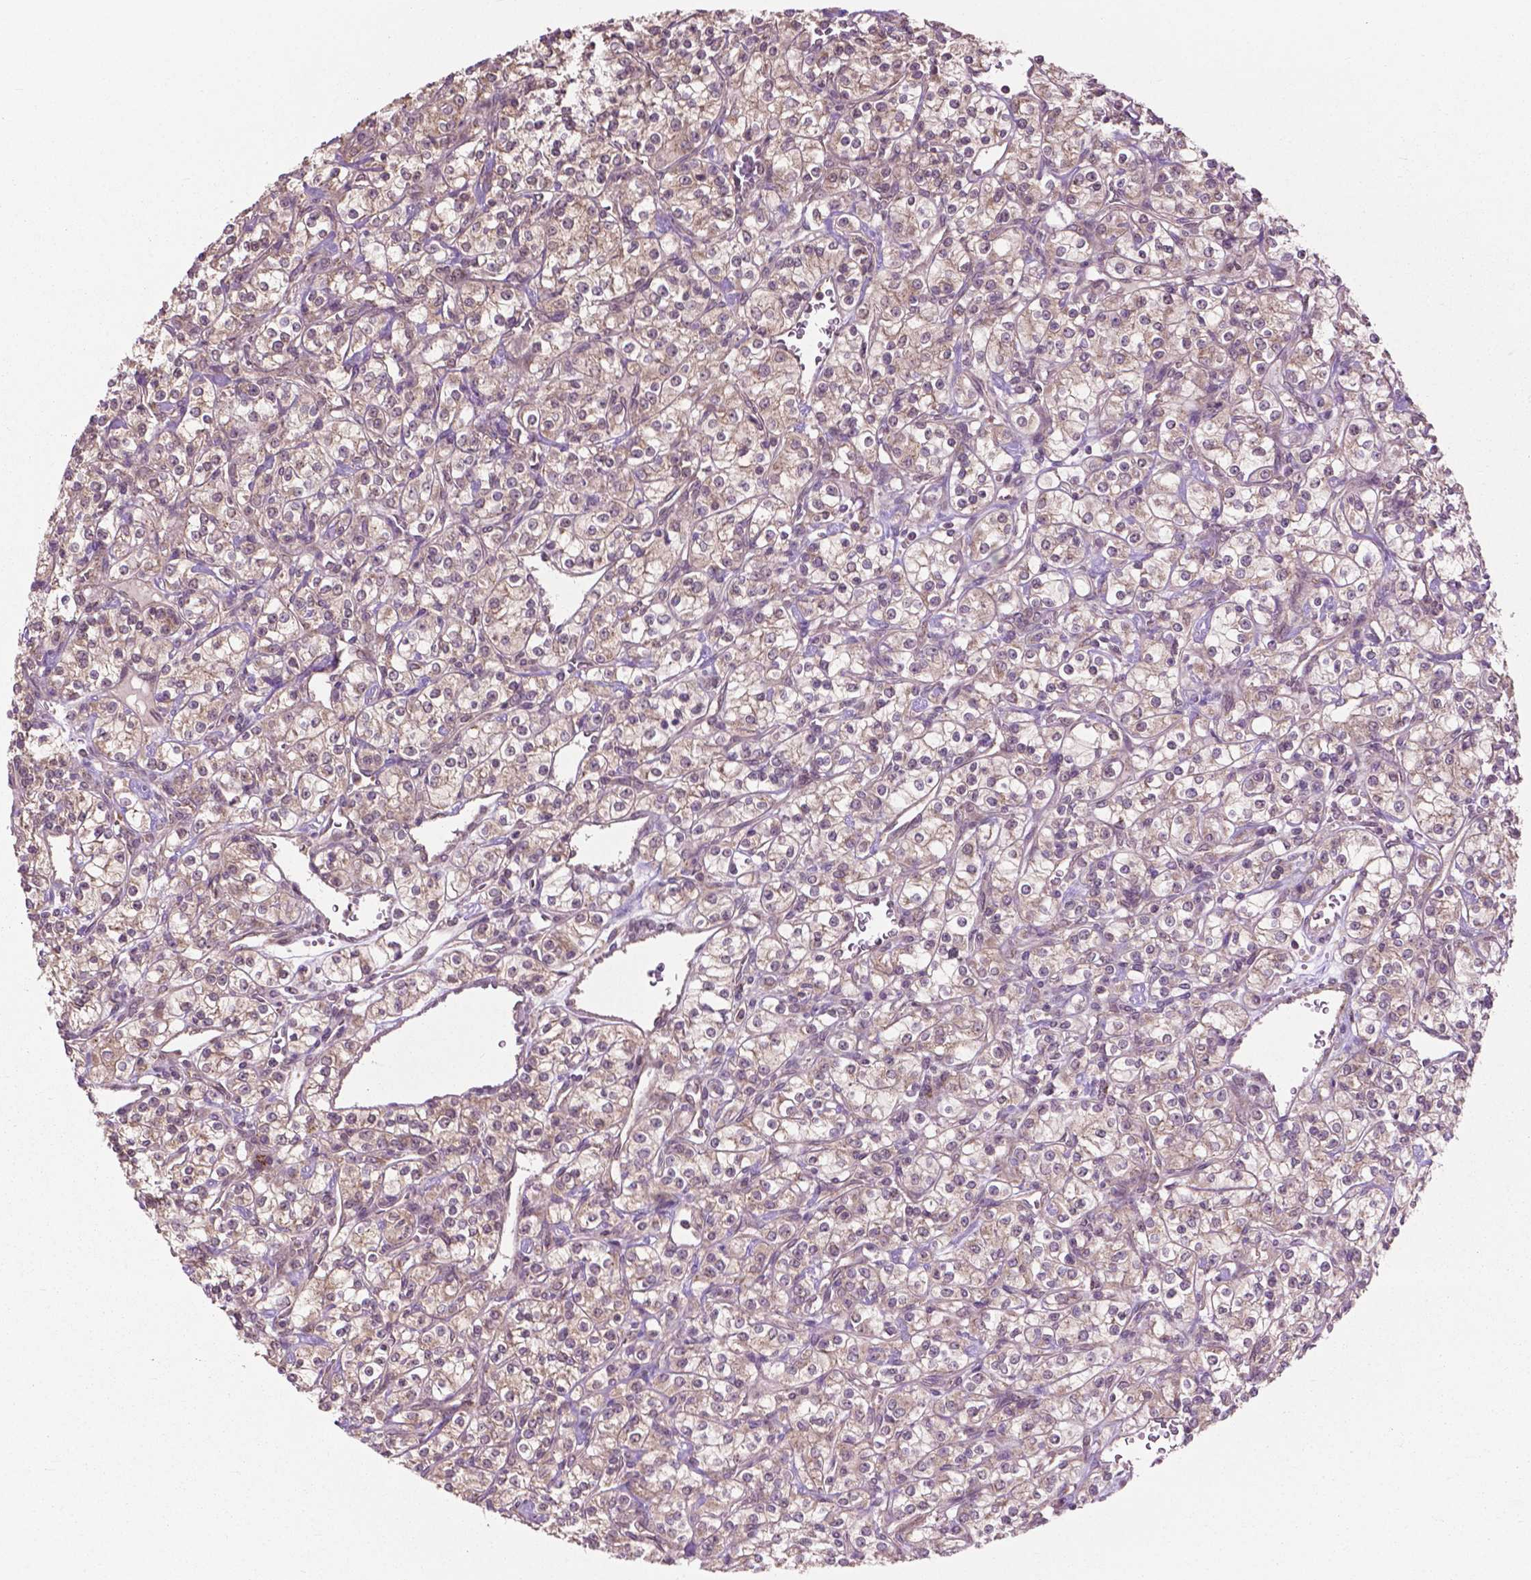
{"staining": {"intensity": "negative", "quantity": "none", "location": "none"}, "tissue": "renal cancer", "cell_type": "Tumor cells", "image_type": "cancer", "snomed": [{"axis": "morphology", "description": "Adenocarcinoma, NOS"}, {"axis": "topography", "description": "Kidney"}], "caption": "DAB immunohistochemical staining of human renal cancer (adenocarcinoma) demonstrates no significant expression in tumor cells.", "gene": "PPP1CB", "patient": {"sex": "male", "age": 77}}